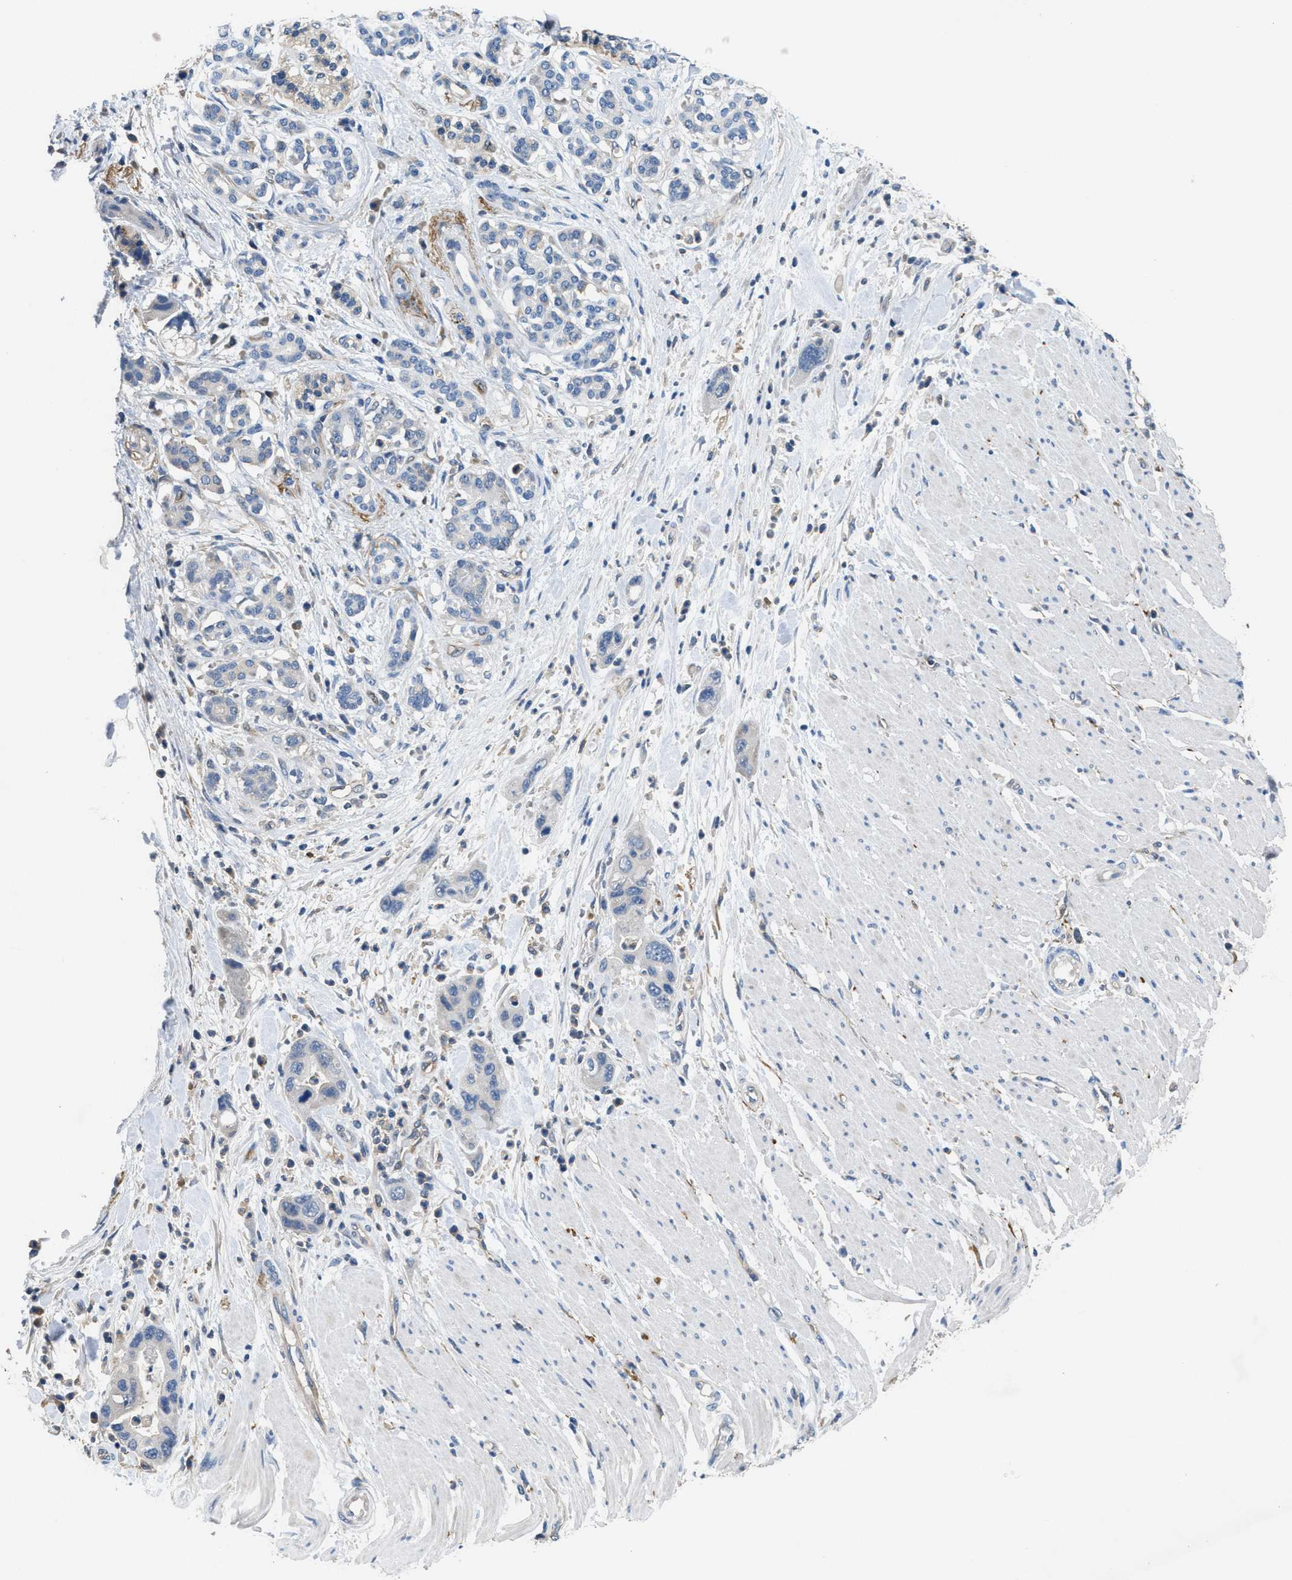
{"staining": {"intensity": "negative", "quantity": "none", "location": "none"}, "tissue": "pancreatic cancer", "cell_type": "Tumor cells", "image_type": "cancer", "snomed": [{"axis": "morphology", "description": "Normal tissue, NOS"}, {"axis": "morphology", "description": "Adenocarcinoma, NOS"}, {"axis": "topography", "description": "Pancreas"}], "caption": "There is no significant staining in tumor cells of adenocarcinoma (pancreatic).", "gene": "DGKE", "patient": {"sex": "female", "age": 71}}